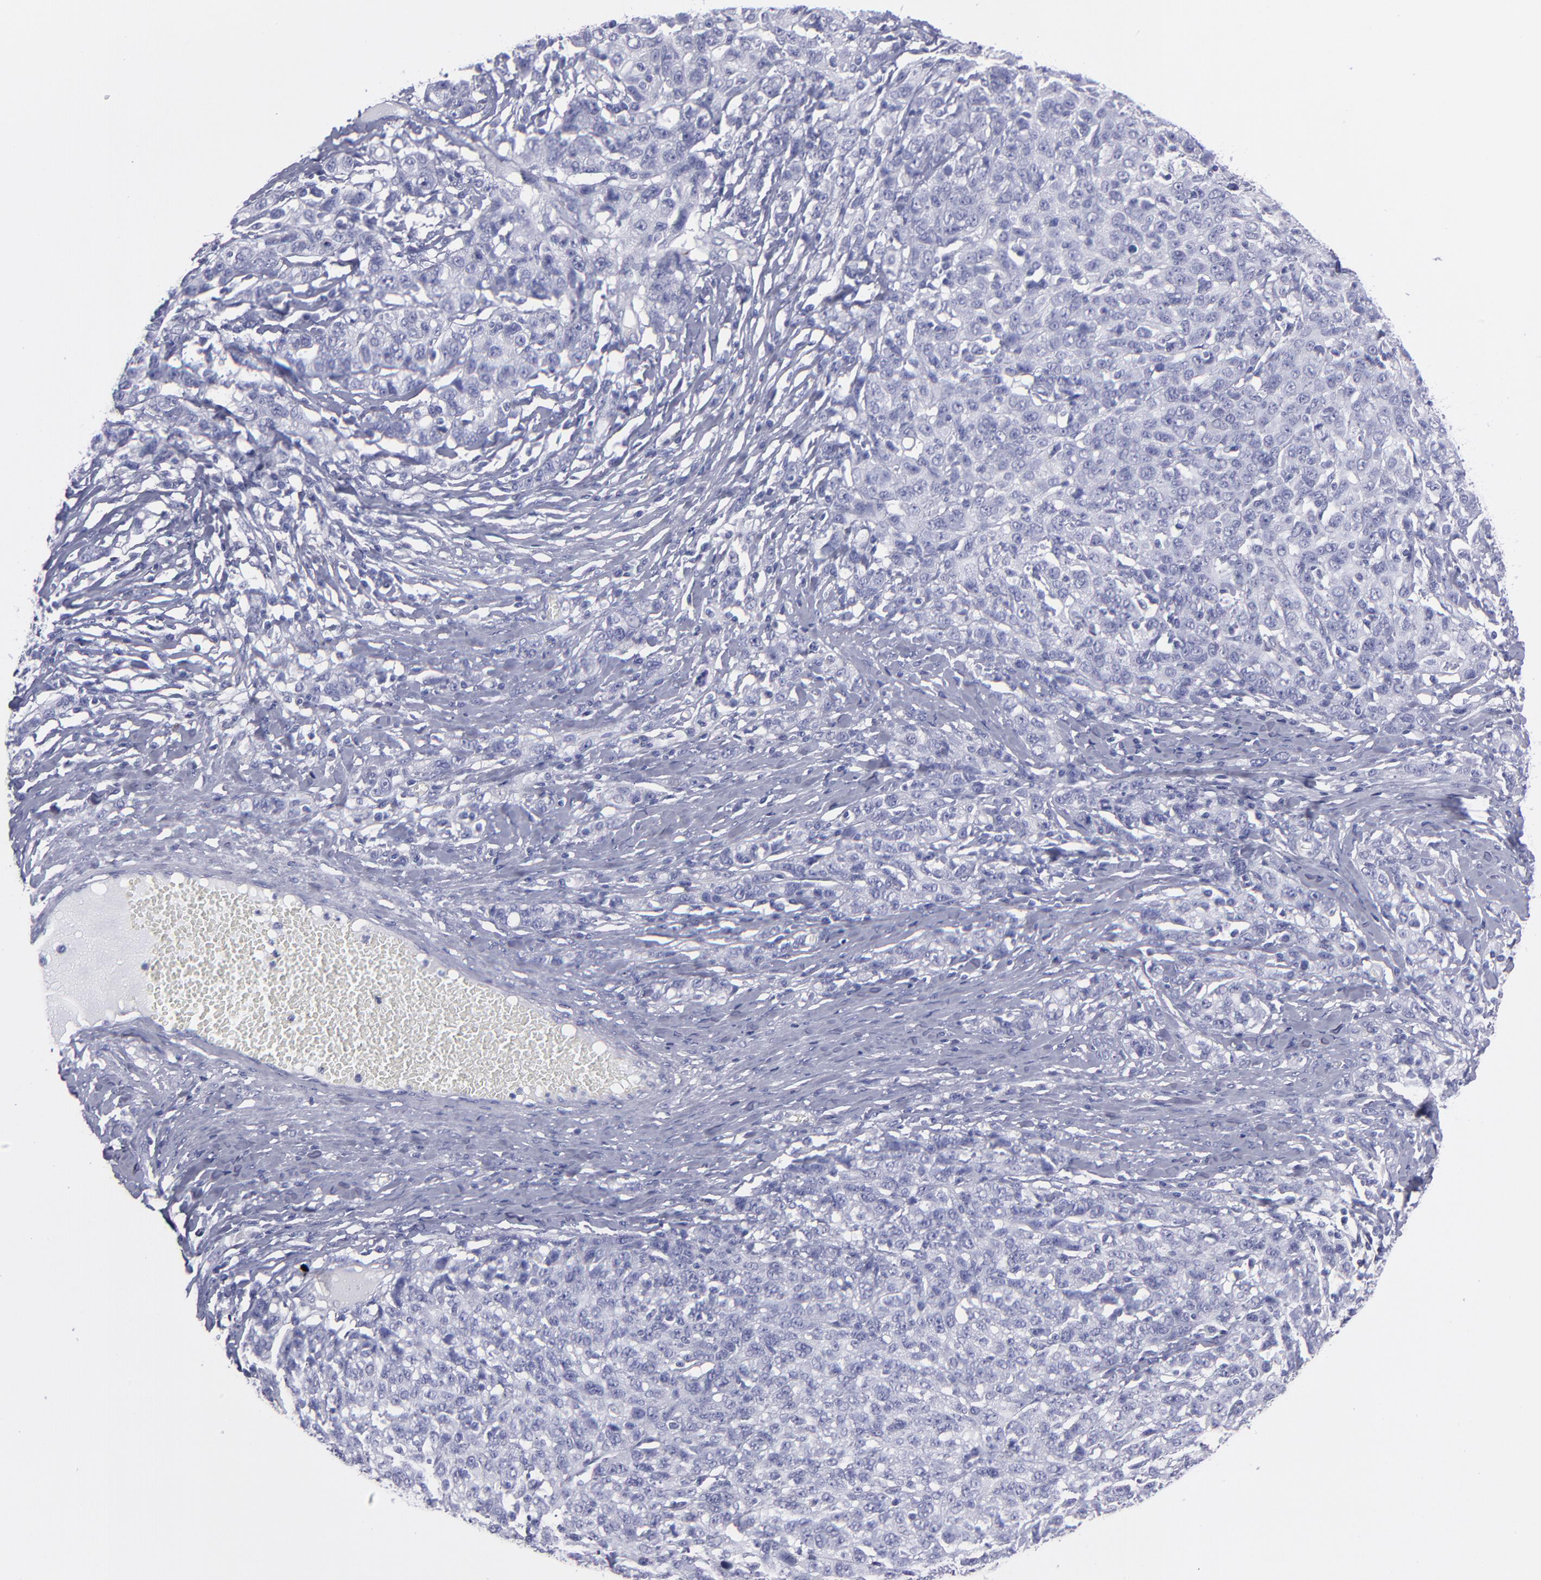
{"staining": {"intensity": "negative", "quantity": "none", "location": "none"}, "tissue": "ovarian cancer", "cell_type": "Tumor cells", "image_type": "cancer", "snomed": [{"axis": "morphology", "description": "Cystadenocarcinoma, serous, NOS"}, {"axis": "topography", "description": "Ovary"}], "caption": "Photomicrograph shows no protein expression in tumor cells of ovarian serous cystadenocarcinoma tissue.", "gene": "MB", "patient": {"sex": "female", "age": 71}}